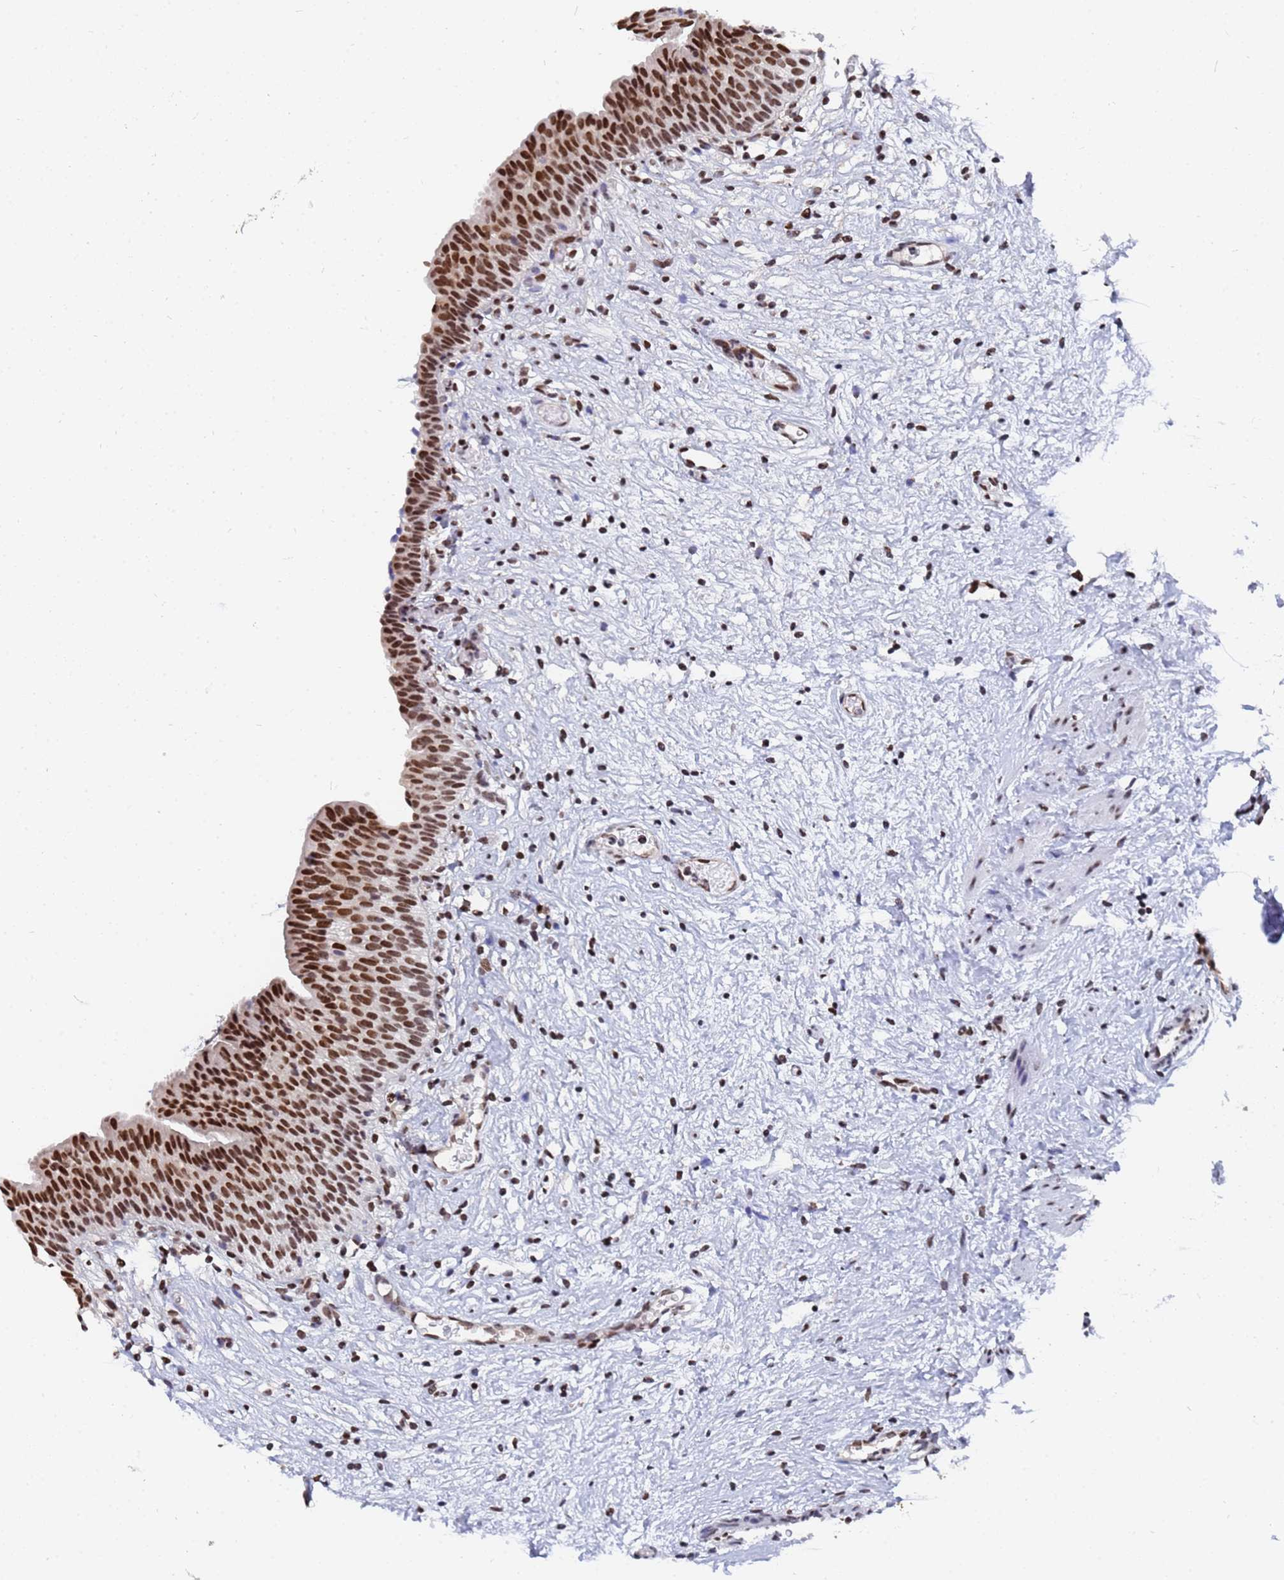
{"staining": {"intensity": "strong", "quantity": ">75%", "location": "nuclear"}, "tissue": "urinary bladder", "cell_type": "Urothelial cells", "image_type": "normal", "snomed": [{"axis": "morphology", "description": "Transitional cell carcinoma in-situ"}, {"axis": "topography", "description": "Urinary bladder"}], "caption": "Immunohistochemical staining of normal urinary bladder reveals strong nuclear protein staining in about >75% of urothelial cells.", "gene": "RAVER2", "patient": {"sex": "male", "age": 74}}